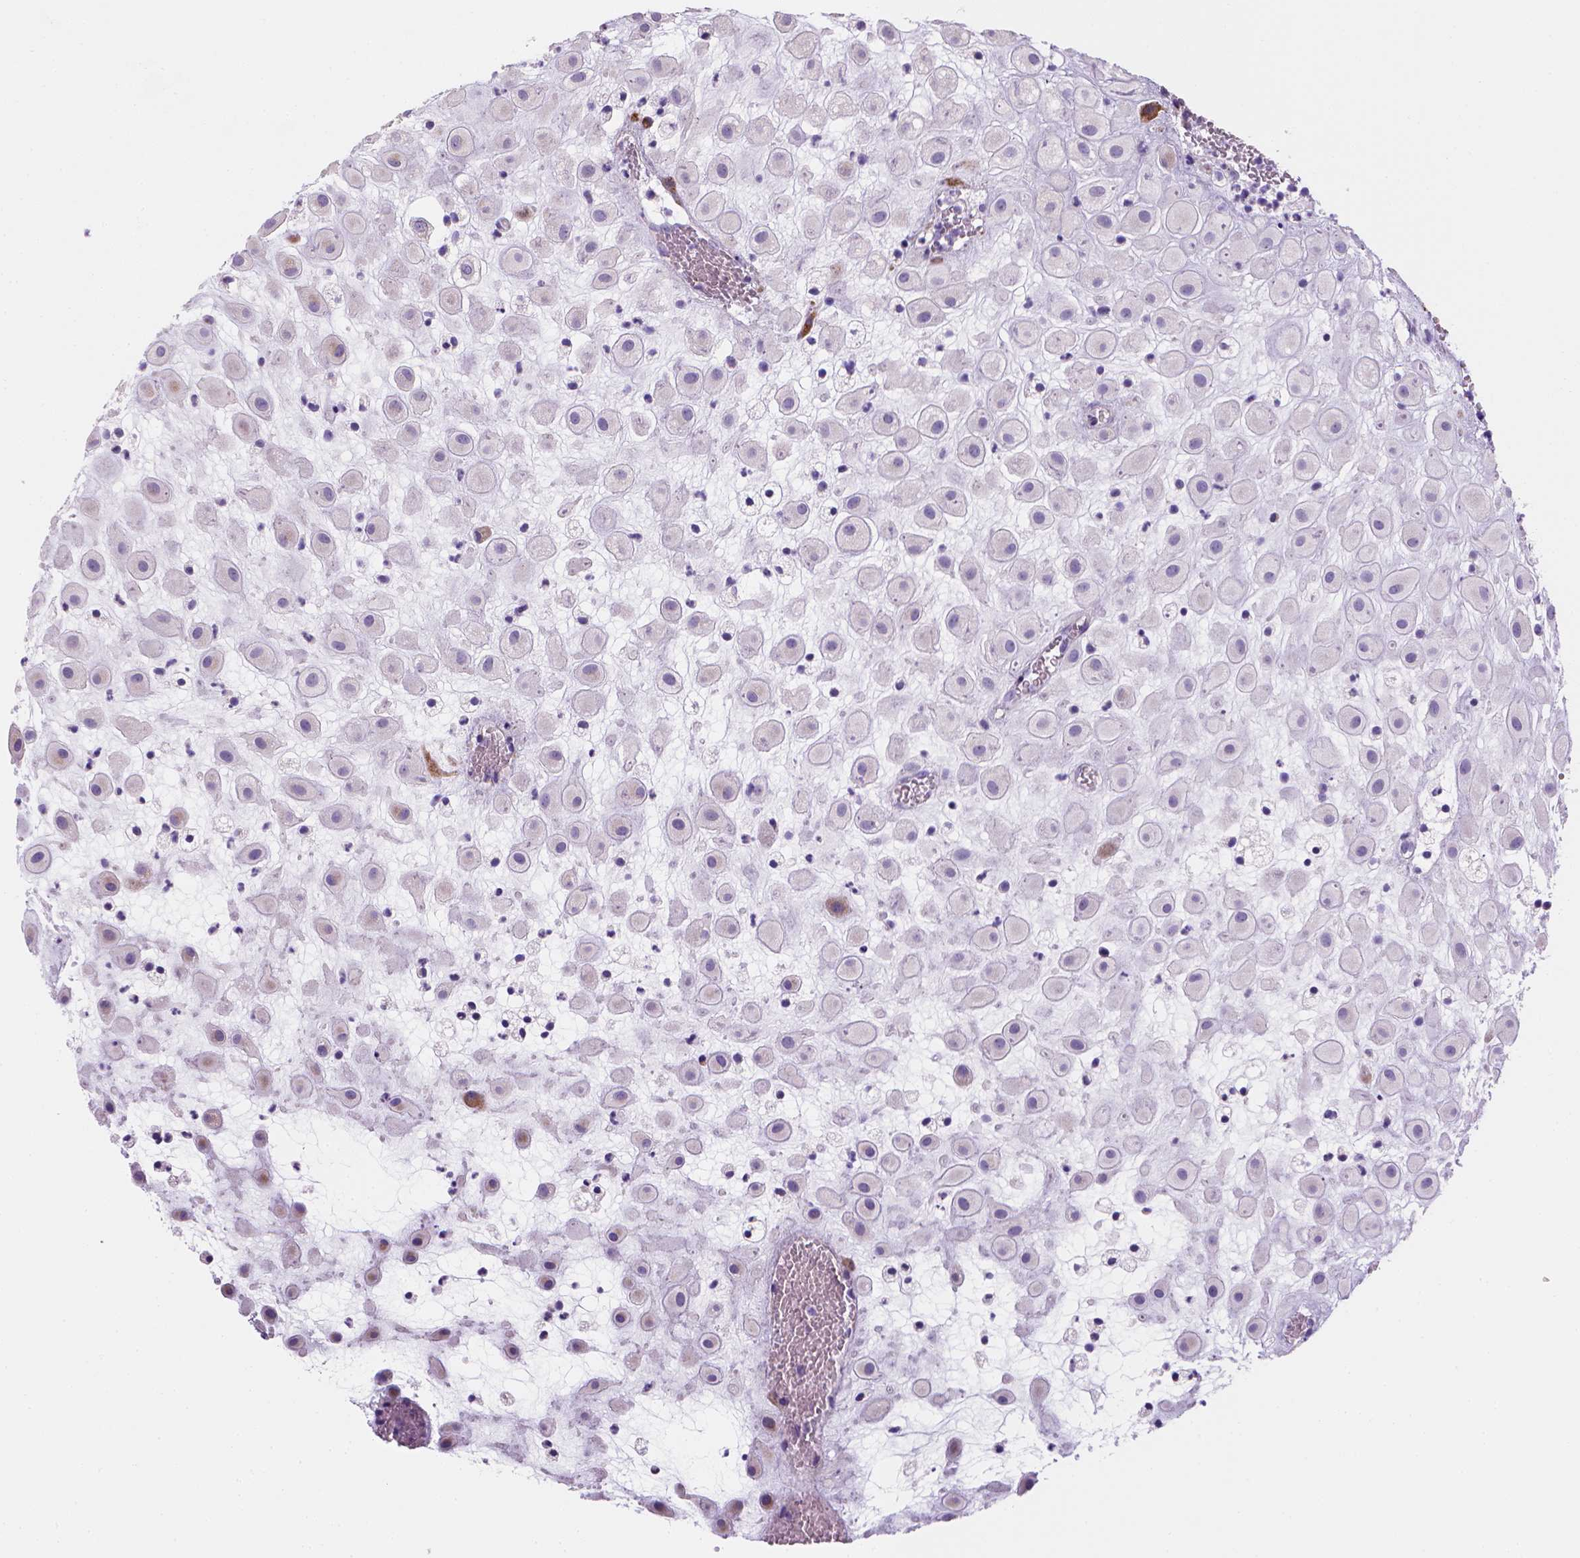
{"staining": {"intensity": "negative", "quantity": "none", "location": "none"}, "tissue": "placenta", "cell_type": "Decidual cells", "image_type": "normal", "snomed": [{"axis": "morphology", "description": "Normal tissue, NOS"}, {"axis": "topography", "description": "Placenta"}], "caption": "Protein analysis of normal placenta shows no significant staining in decidual cells. (DAB immunohistochemistry (IHC), high magnification).", "gene": "CES2", "patient": {"sex": "female", "age": 24}}